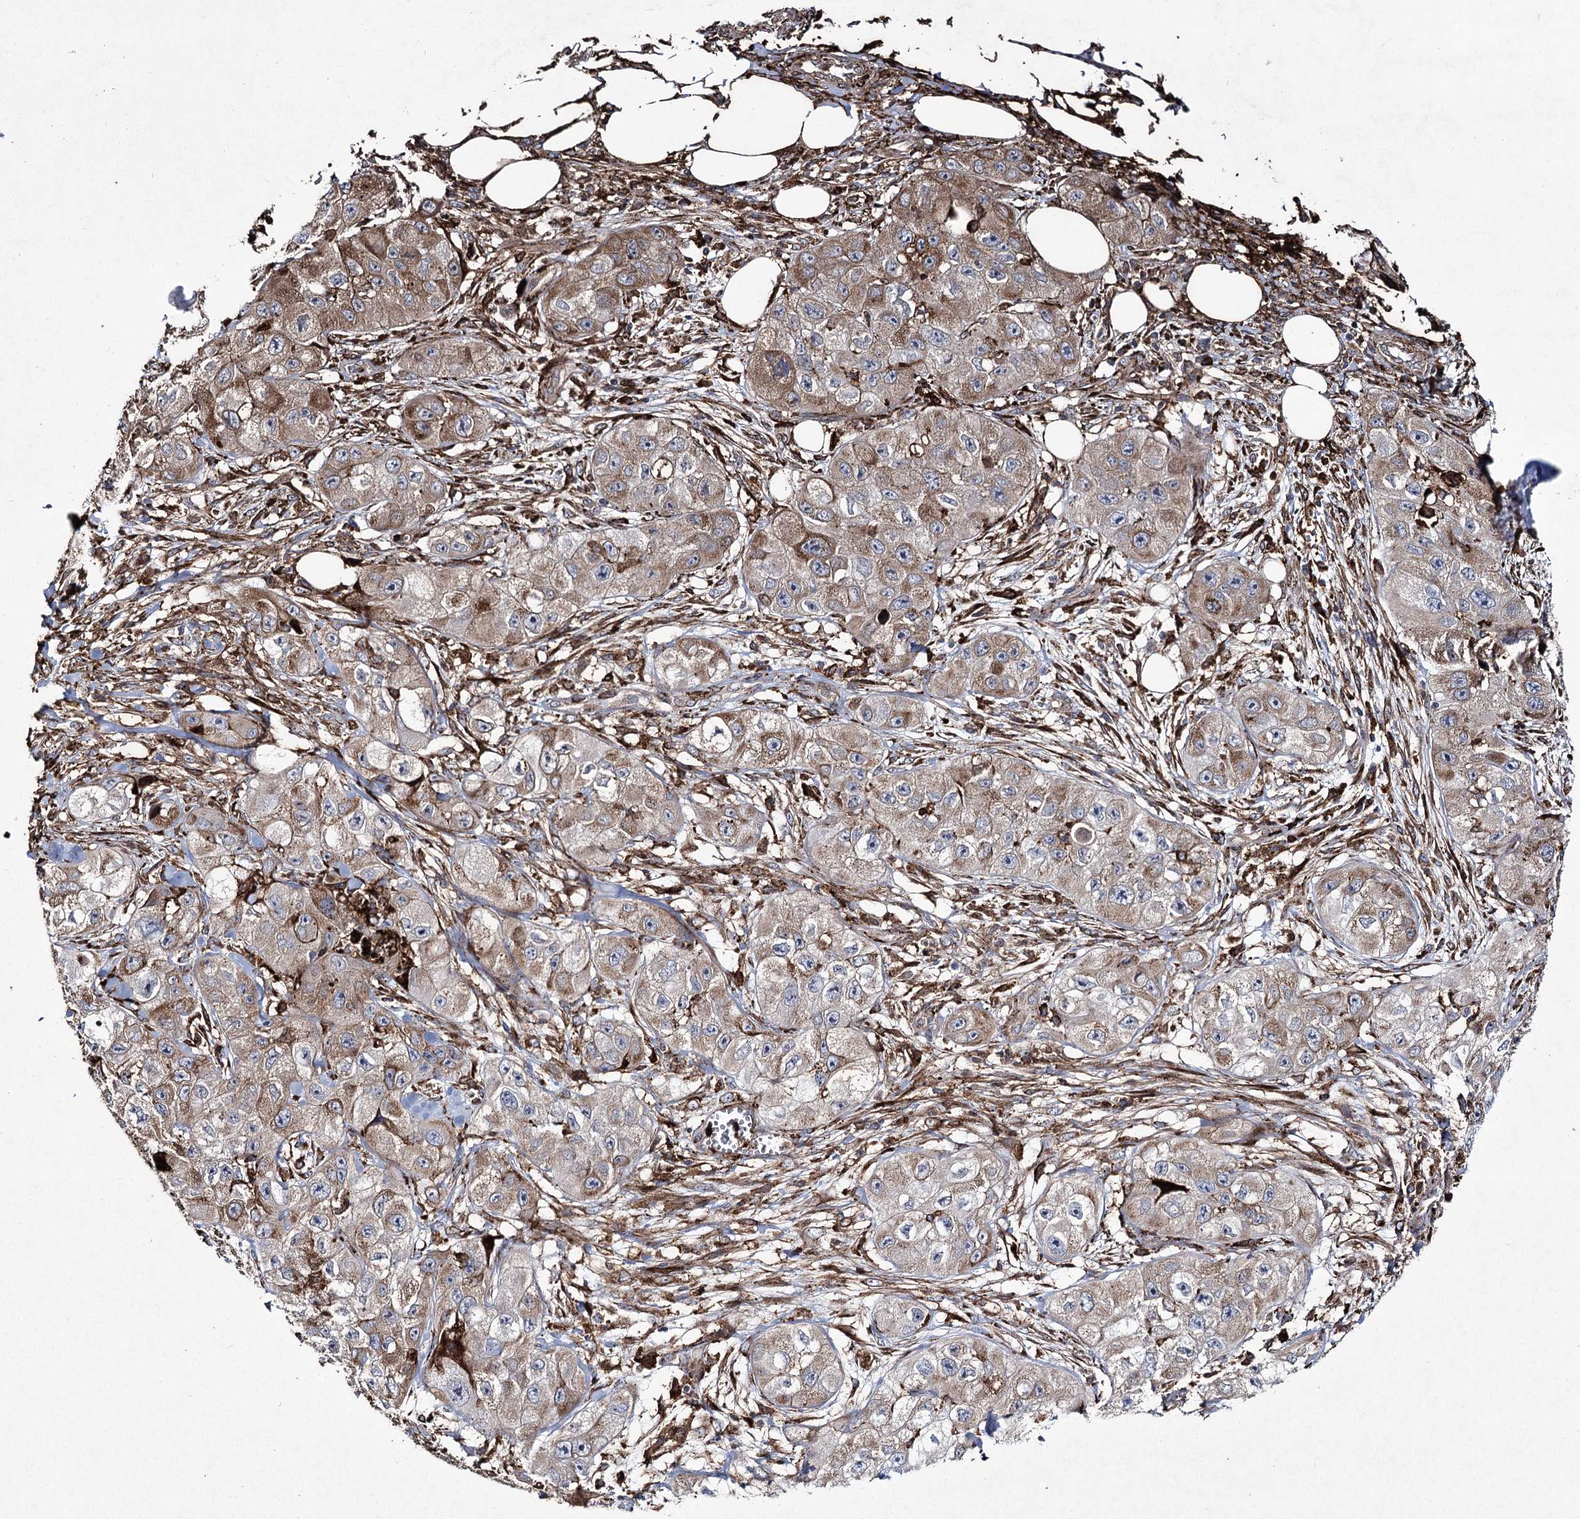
{"staining": {"intensity": "moderate", "quantity": ">75%", "location": "cytoplasmic/membranous"}, "tissue": "skin cancer", "cell_type": "Tumor cells", "image_type": "cancer", "snomed": [{"axis": "morphology", "description": "Squamous cell carcinoma, NOS"}, {"axis": "topography", "description": "Skin"}, {"axis": "topography", "description": "Subcutis"}], "caption": "IHC (DAB) staining of human skin squamous cell carcinoma exhibits moderate cytoplasmic/membranous protein expression in about >75% of tumor cells.", "gene": "DCUN1D4", "patient": {"sex": "male", "age": 73}}